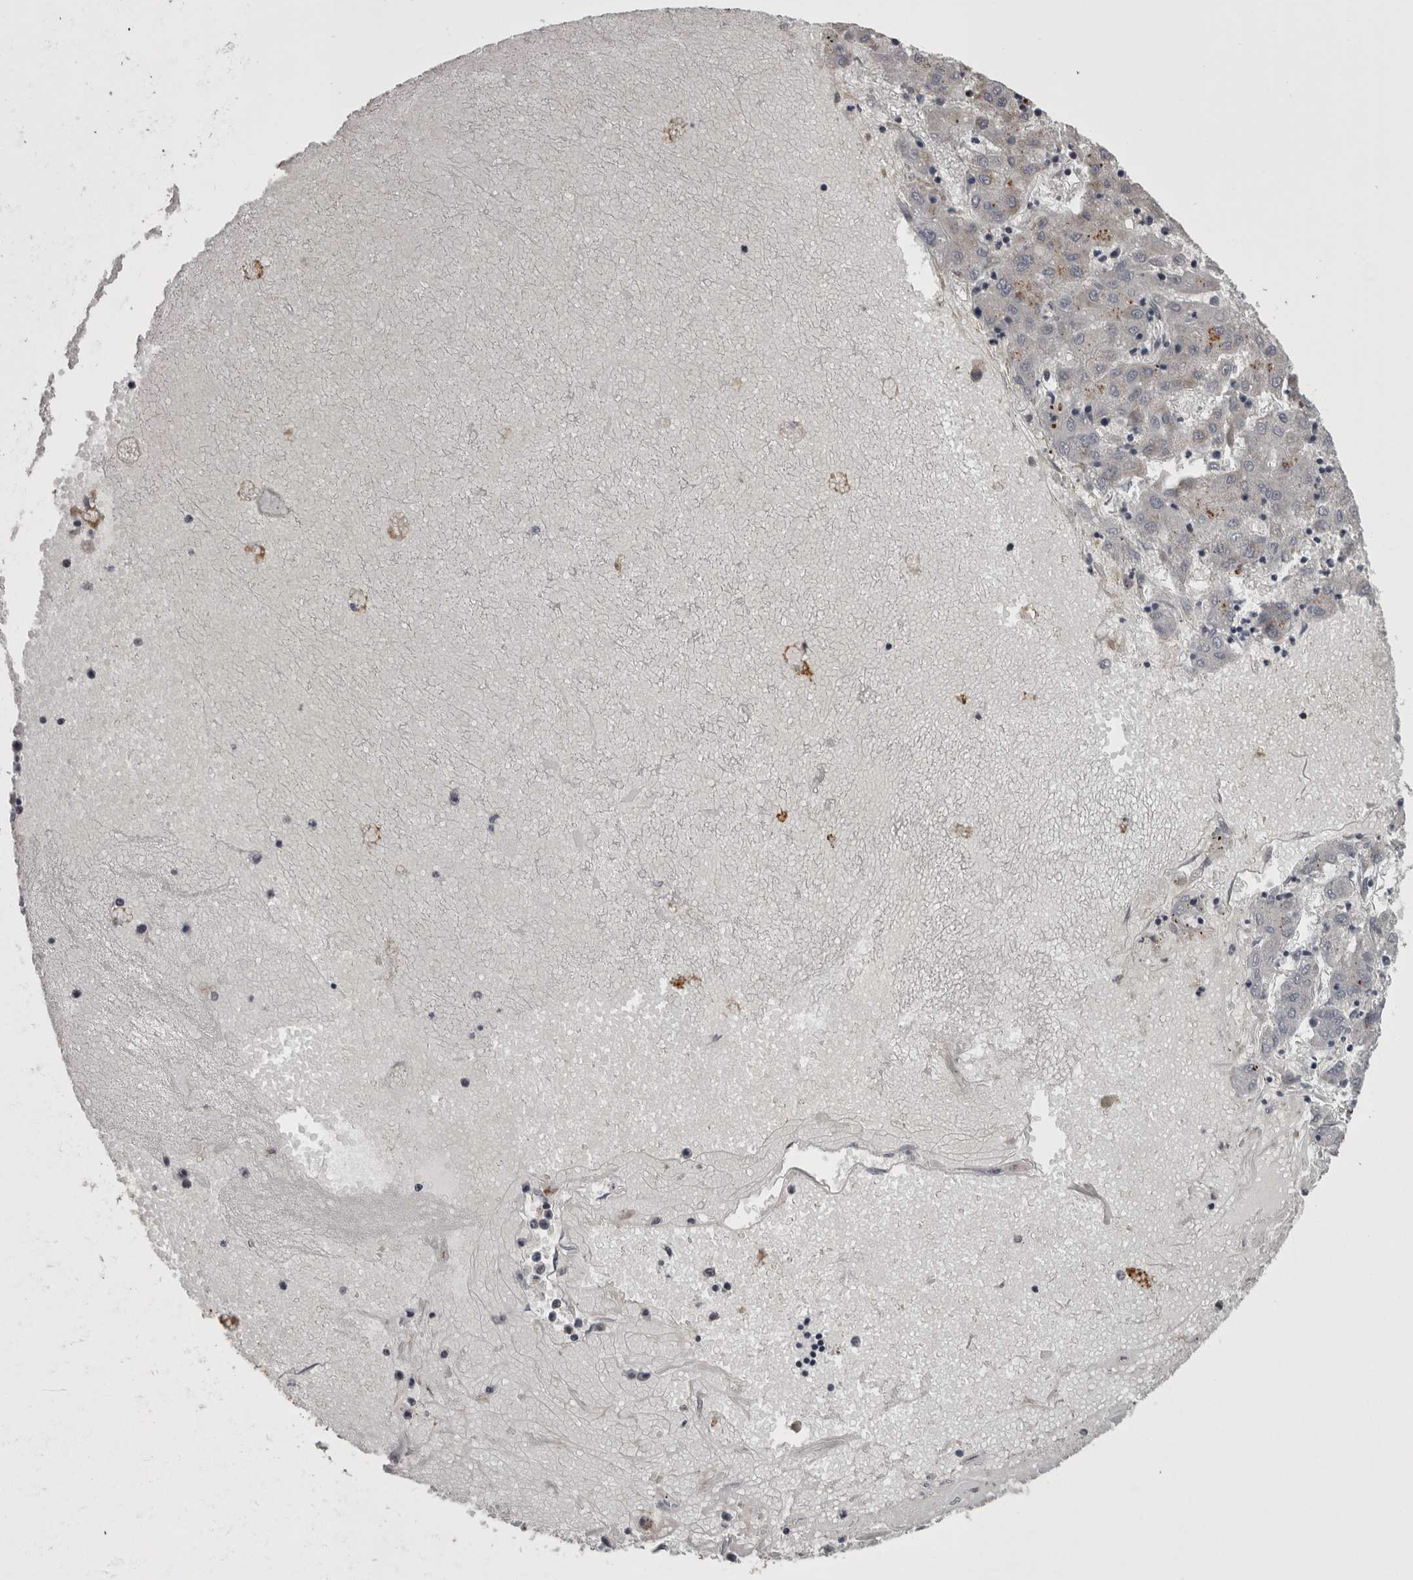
{"staining": {"intensity": "negative", "quantity": "none", "location": "none"}, "tissue": "liver cancer", "cell_type": "Tumor cells", "image_type": "cancer", "snomed": [{"axis": "morphology", "description": "Carcinoma, Hepatocellular, NOS"}, {"axis": "topography", "description": "Liver"}], "caption": "Tumor cells are negative for protein expression in human hepatocellular carcinoma (liver).", "gene": "FRK", "patient": {"sex": "male", "age": 72}}